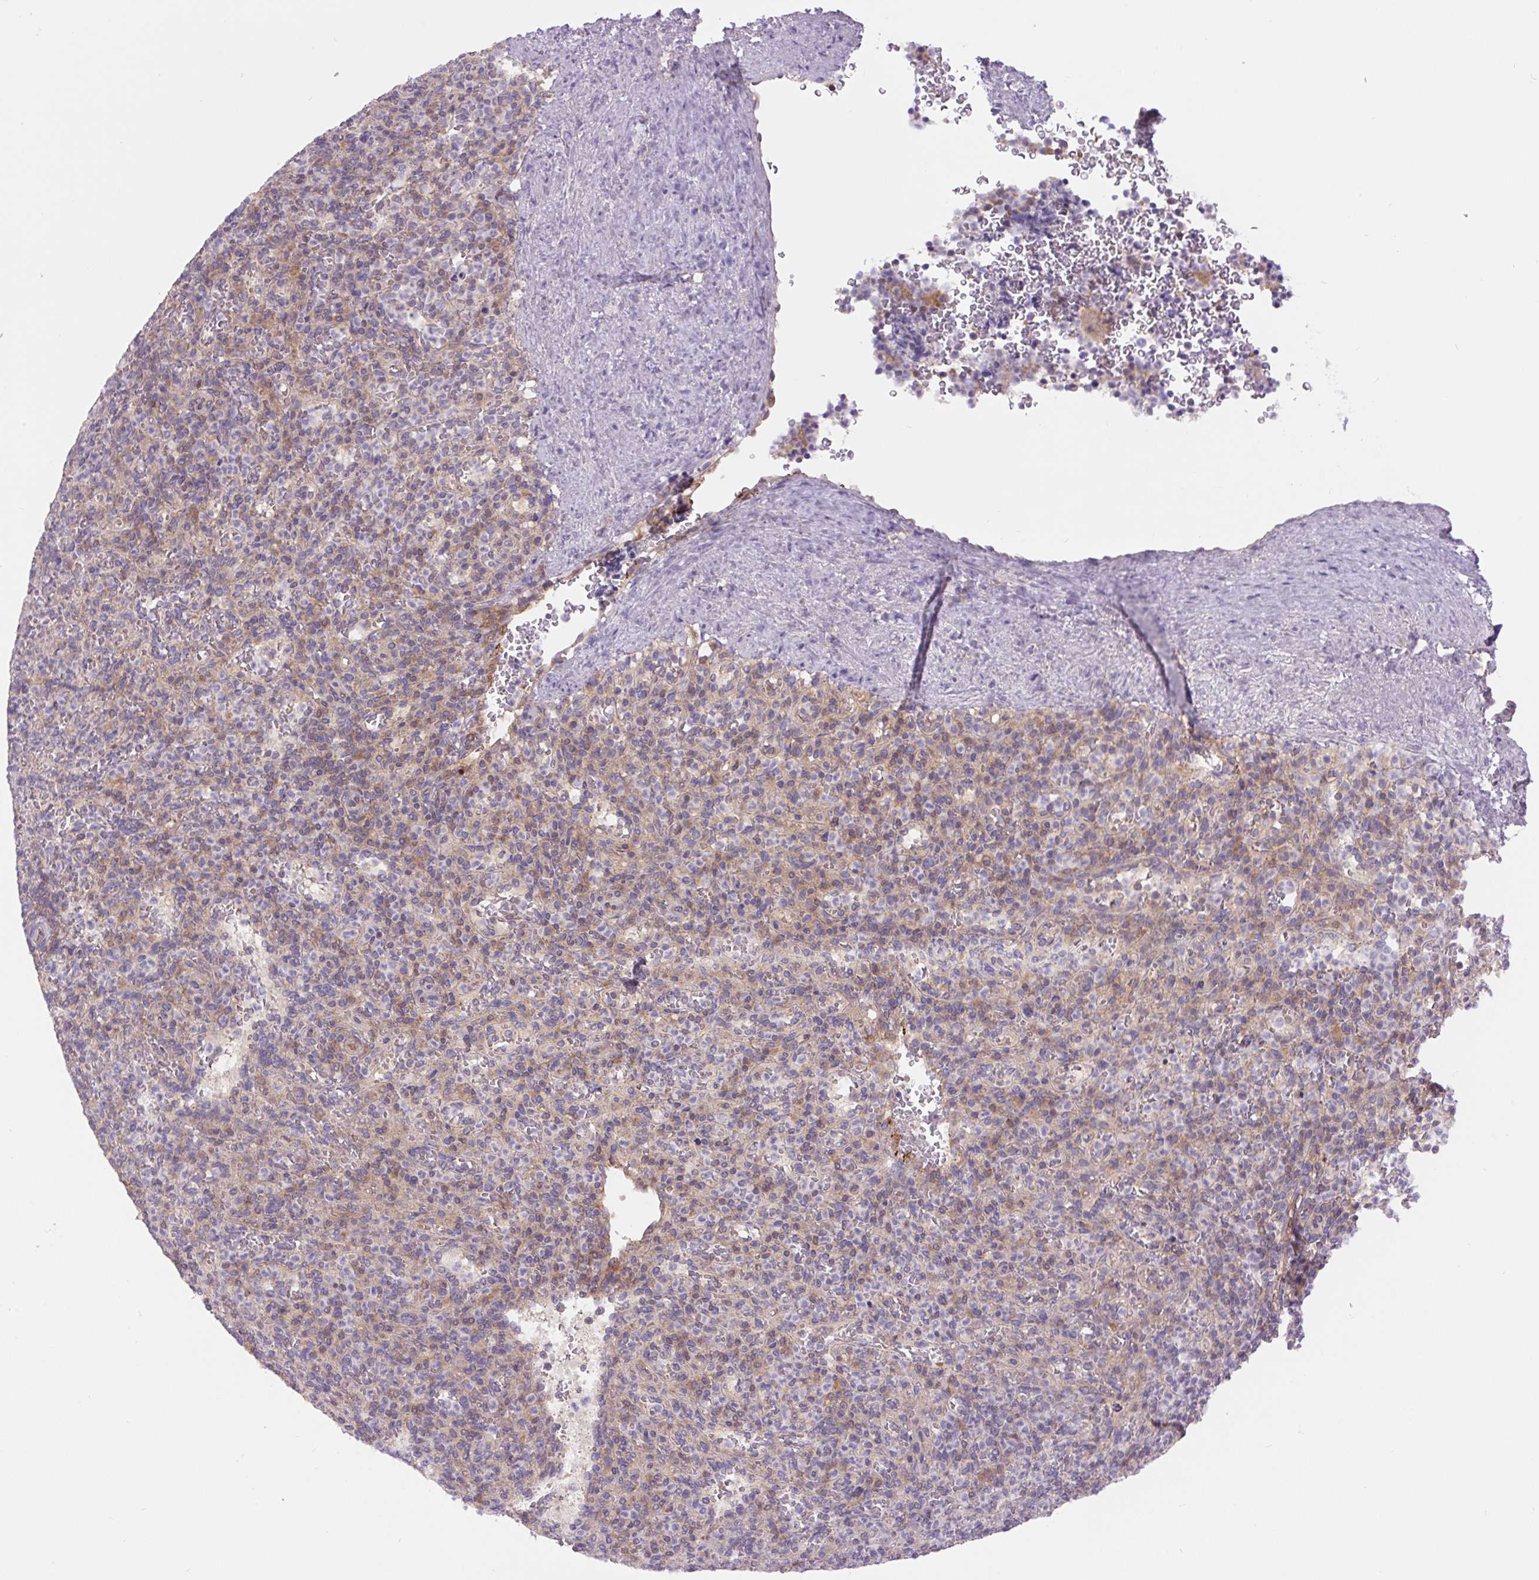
{"staining": {"intensity": "weak", "quantity": "25%-75%", "location": "cytoplasmic/membranous"}, "tissue": "spleen", "cell_type": "Cells in red pulp", "image_type": "normal", "snomed": [{"axis": "morphology", "description": "Normal tissue, NOS"}, {"axis": "topography", "description": "Spleen"}], "caption": "Approximately 25%-75% of cells in red pulp in benign spleen exhibit weak cytoplasmic/membranous protein expression as visualized by brown immunohistochemical staining.", "gene": "MINK1", "patient": {"sex": "female", "age": 74}}